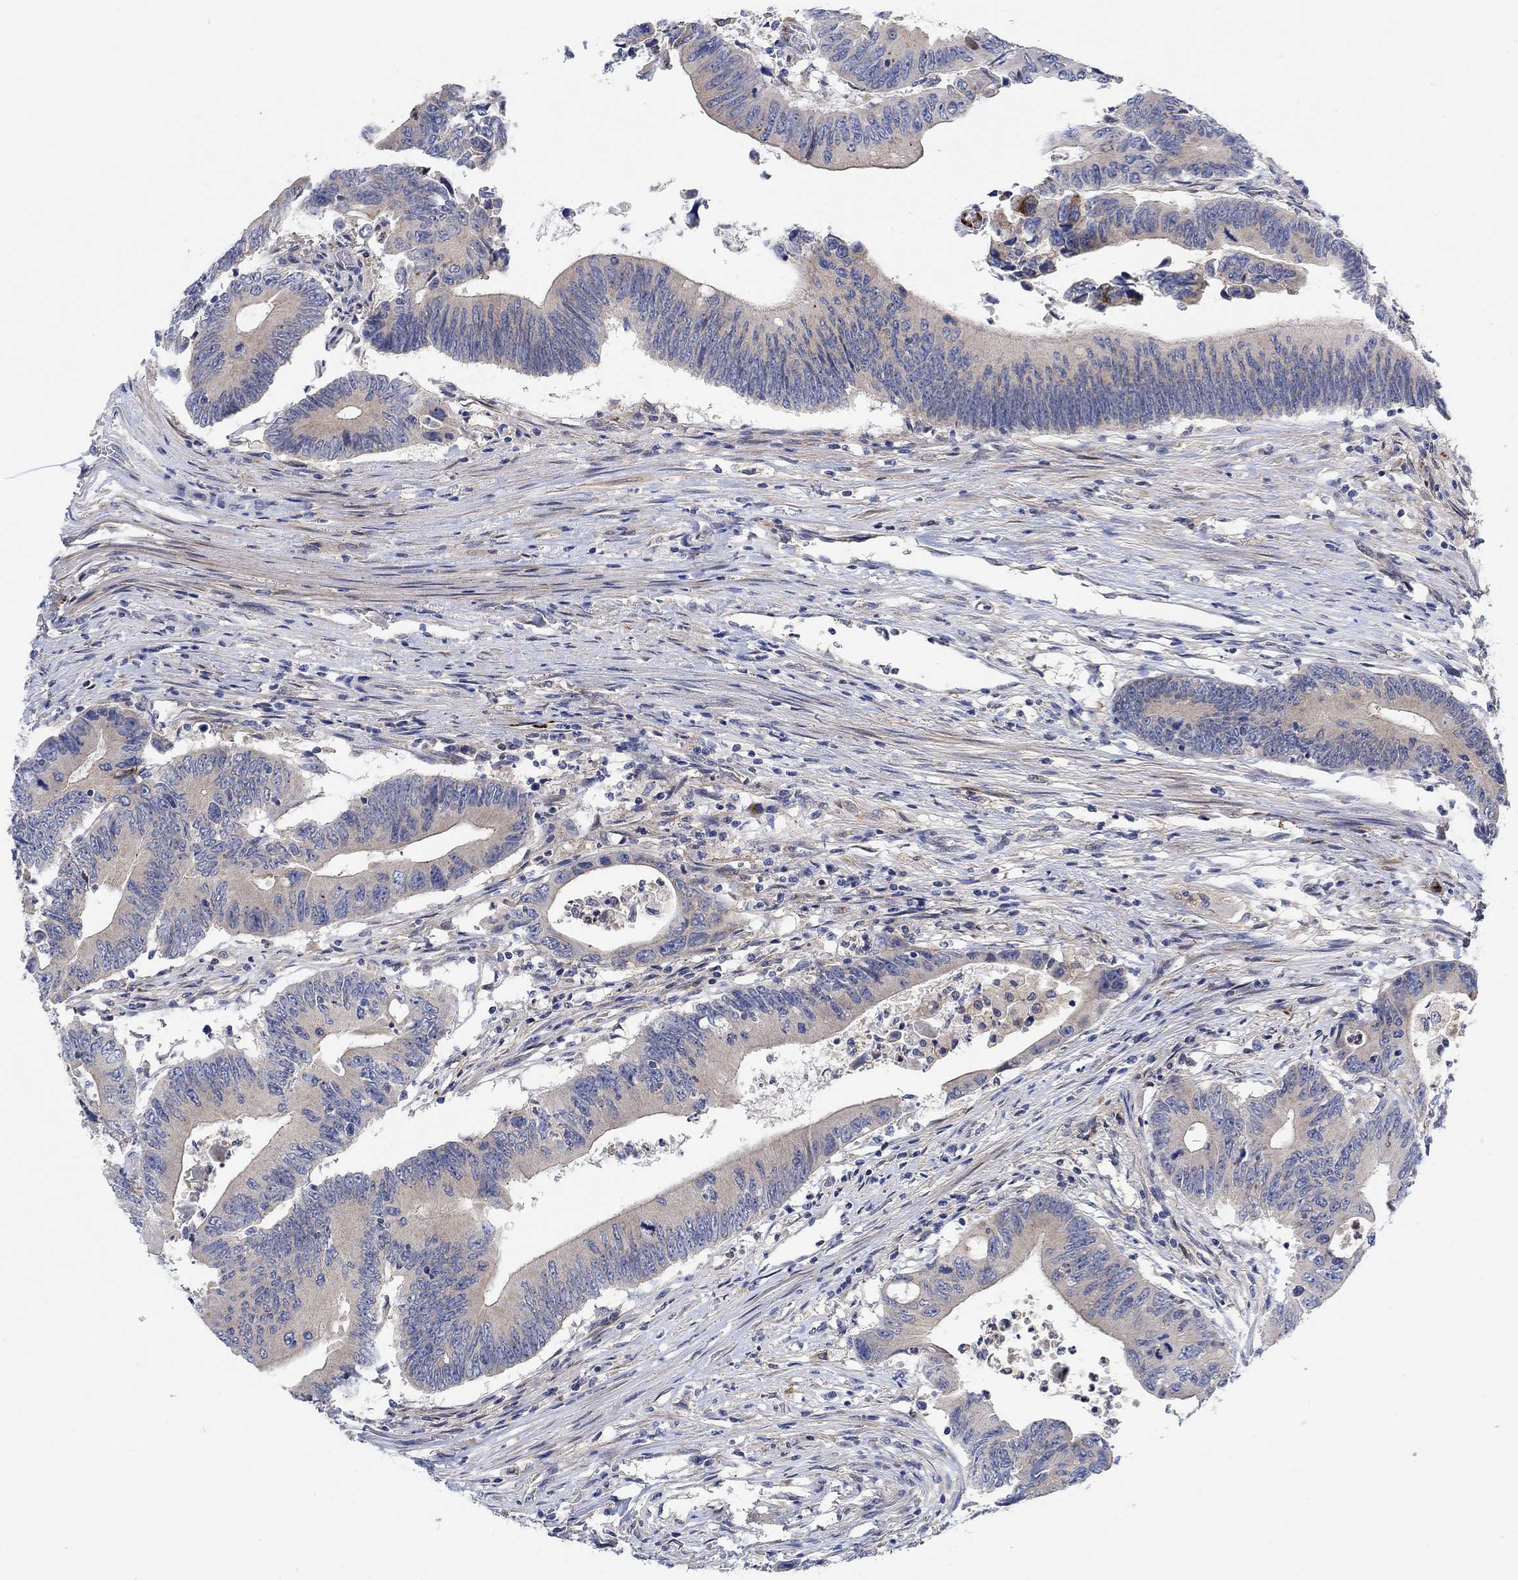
{"staining": {"intensity": "negative", "quantity": "none", "location": "none"}, "tissue": "colorectal cancer", "cell_type": "Tumor cells", "image_type": "cancer", "snomed": [{"axis": "morphology", "description": "Adenocarcinoma, NOS"}, {"axis": "topography", "description": "Colon"}], "caption": "Colorectal cancer was stained to show a protein in brown. There is no significant expression in tumor cells. The staining was performed using DAB to visualize the protein expression in brown, while the nuclei were stained in blue with hematoxylin (Magnification: 20x).", "gene": "PMFBP1", "patient": {"sex": "female", "age": 90}}